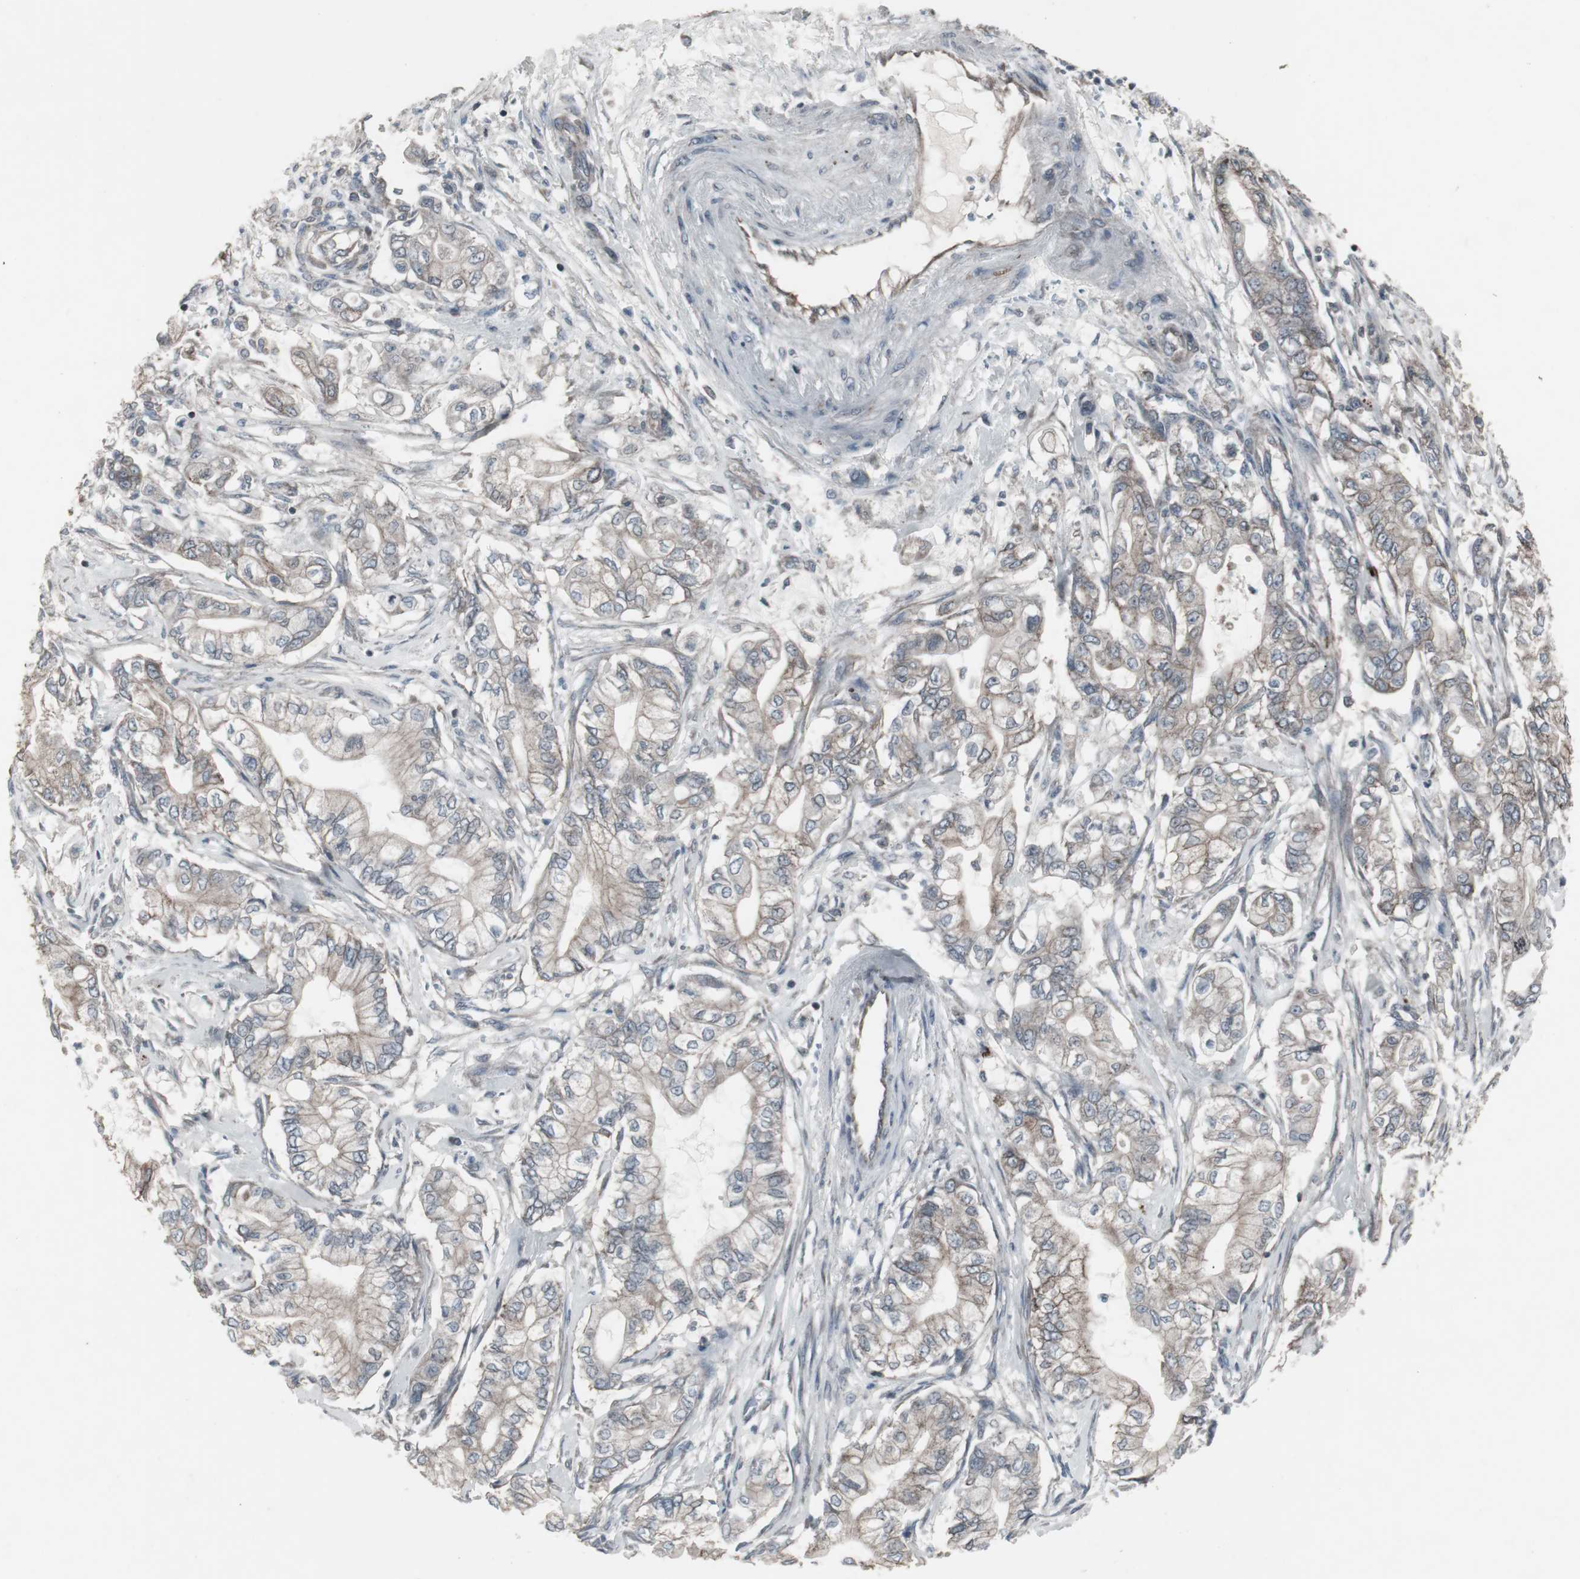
{"staining": {"intensity": "weak", "quantity": "25%-75%", "location": "cytoplasmic/membranous"}, "tissue": "pancreatic cancer", "cell_type": "Tumor cells", "image_type": "cancer", "snomed": [{"axis": "morphology", "description": "Adenocarcinoma, NOS"}, {"axis": "topography", "description": "Pancreas"}], "caption": "Protein staining of pancreatic adenocarcinoma tissue demonstrates weak cytoplasmic/membranous positivity in approximately 25%-75% of tumor cells.", "gene": "SSTR2", "patient": {"sex": "male", "age": 70}}